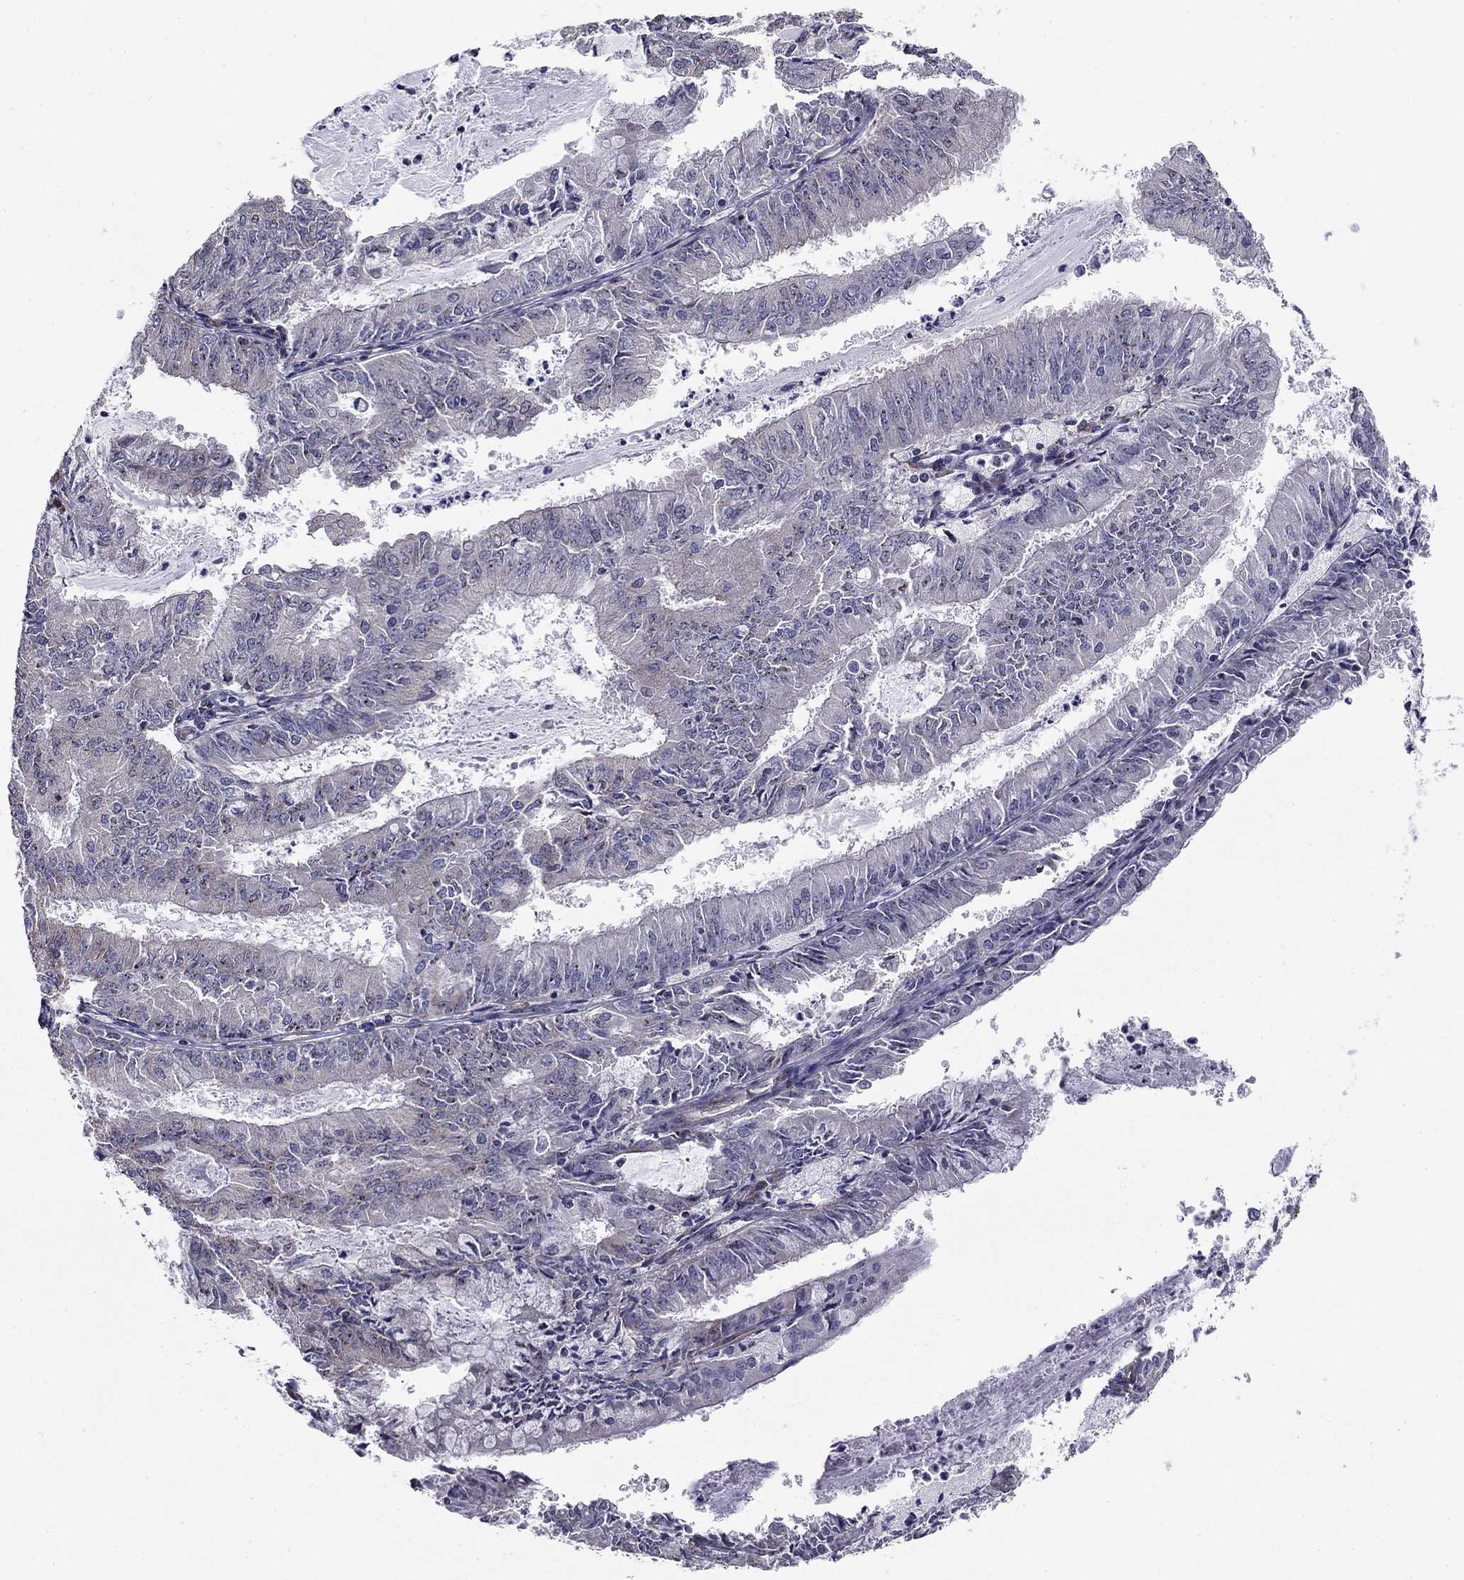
{"staining": {"intensity": "negative", "quantity": "none", "location": "none"}, "tissue": "endometrial cancer", "cell_type": "Tumor cells", "image_type": "cancer", "snomed": [{"axis": "morphology", "description": "Adenocarcinoma, NOS"}, {"axis": "topography", "description": "Endometrium"}], "caption": "This is an immunohistochemistry (IHC) histopathology image of human endometrial adenocarcinoma. There is no staining in tumor cells.", "gene": "NKIRAS1", "patient": {"sex": "female", "age": 57}}